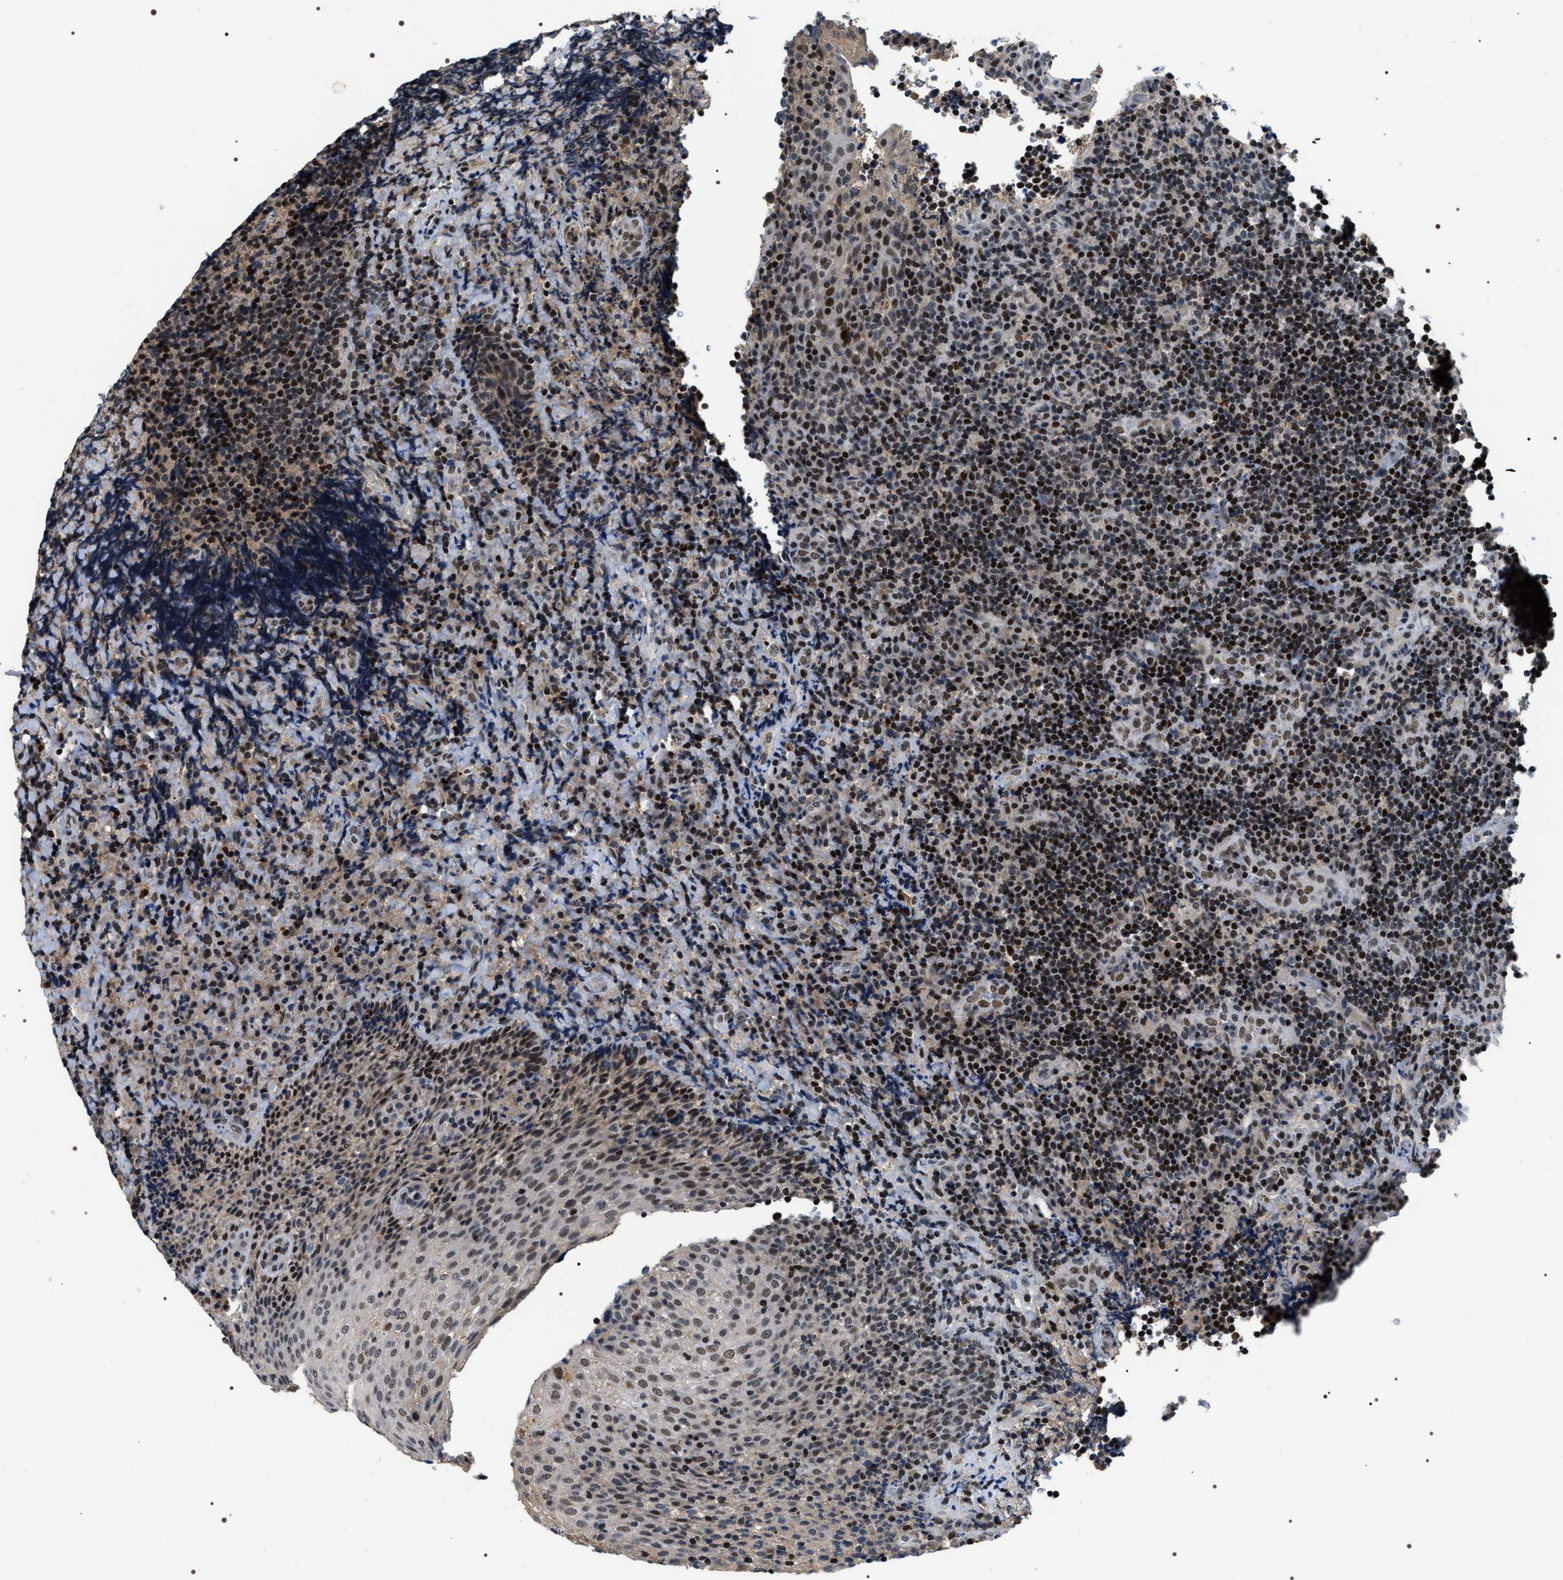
{"staining": {"intensity": "strong", "quantity": ">75%", "location": "nuclear"}, "tissue": "lymphoma", "cell_type": "Tumor cells", "image_type": "cancer", "snomed": [{"axis": "morphology", "description": "Malignant lymphoma, non-Hodgkin's type, High grade"}, {"axis": "topography", "description": "Tonsil"}], "caption": "Immunohistochemical staining of human lymphoma displays high levels of strong nuclear staining in approximately >75% of tumor cells. The staining was performed using DAB (3,3'-diaminobenzidine), with brown indicating positive protein expression. Nuclei are stained blue with hematoxylin.", "gene": "C7orf25", "patient": {"sex": "female", "age": 36}}